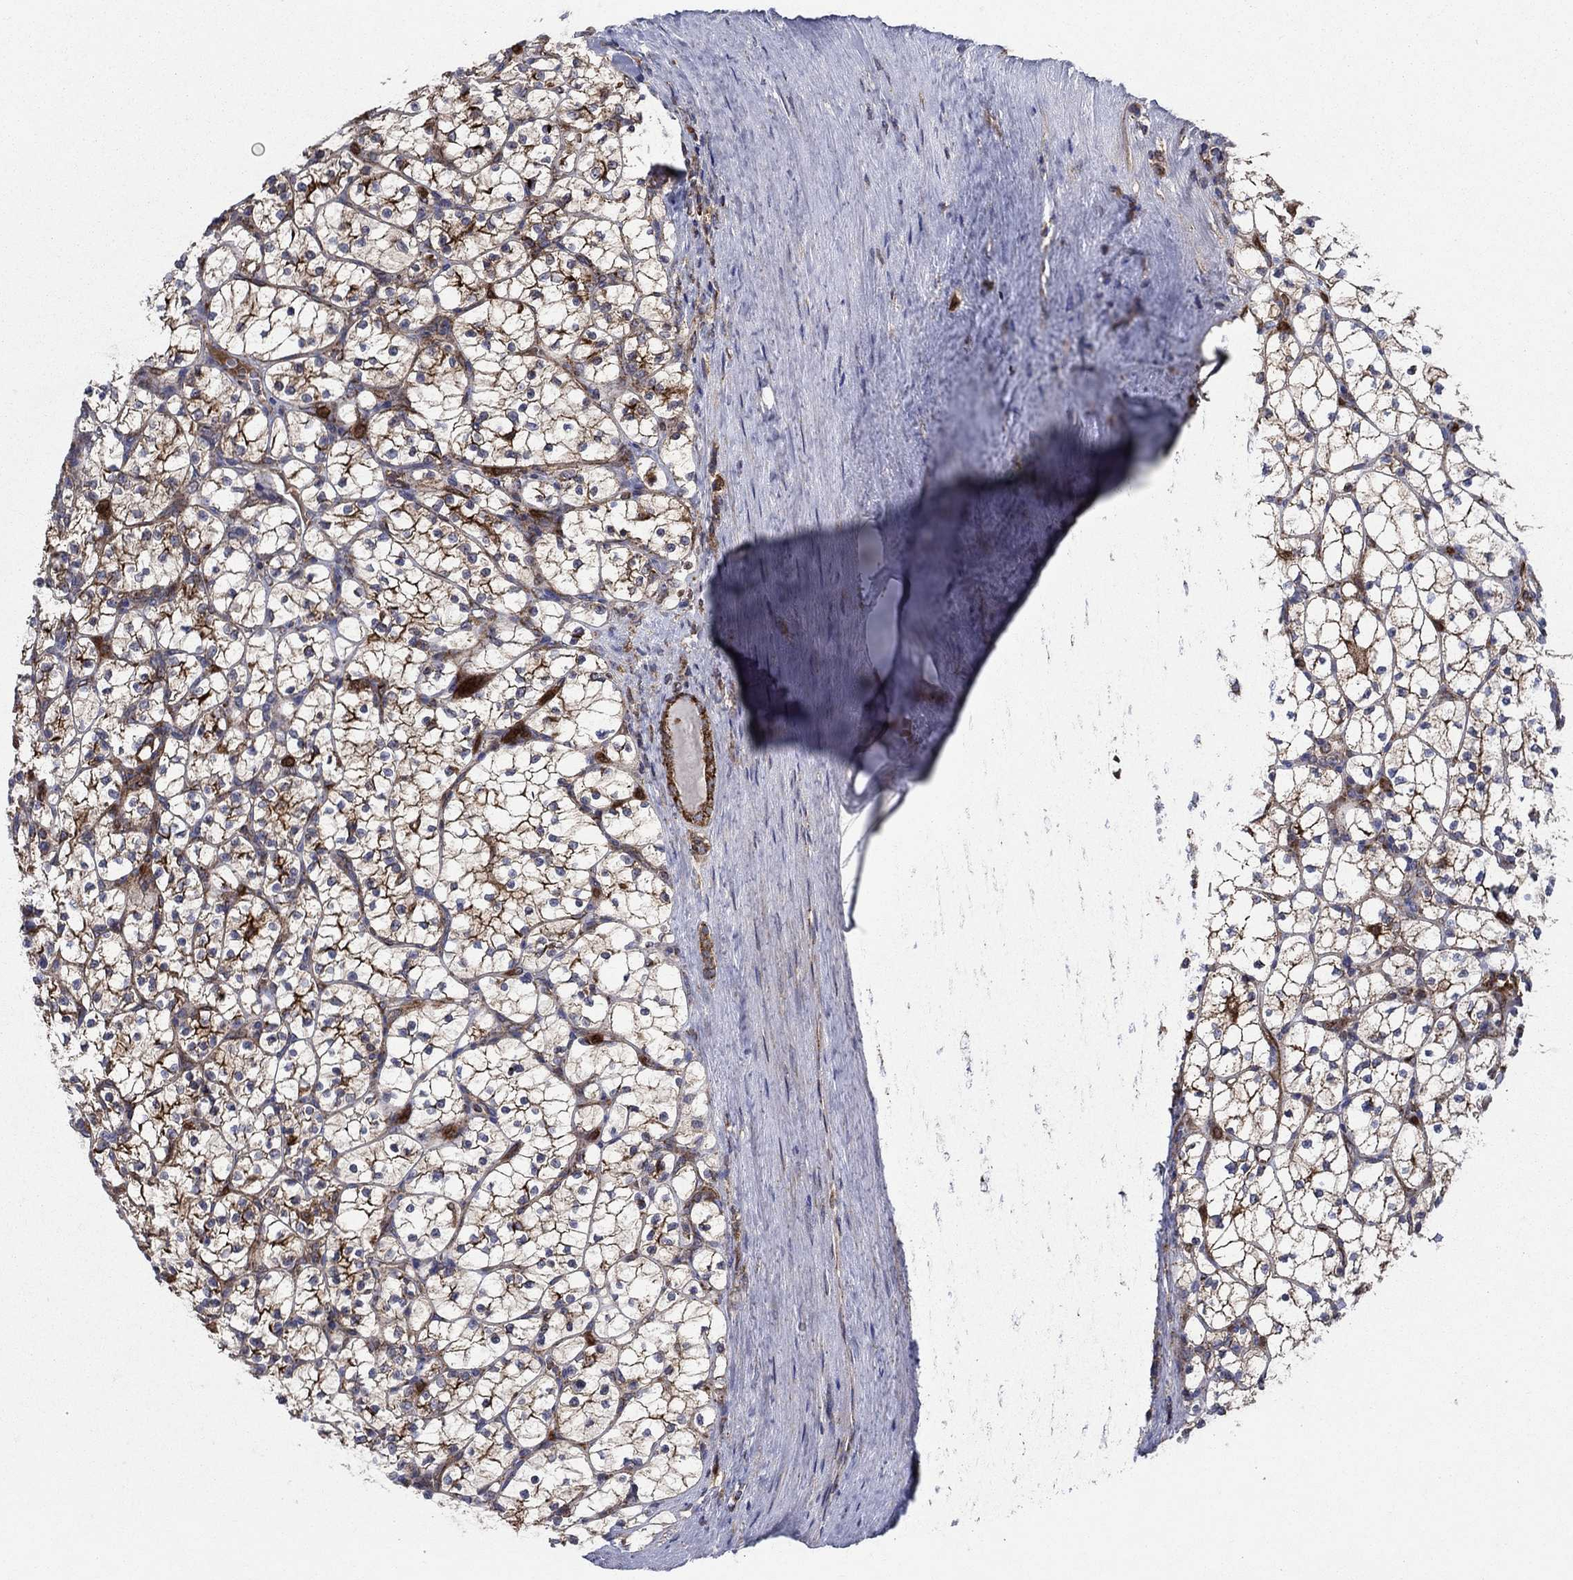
{"staining": {"intensity": "moderate", "quantity": ">75%", "location": "cytoplasmic/membranous"}, "tissue": "renal cancer", "cell_type": "Tumor cells", "image_type": "cancer", "snomed": [{"axis": "morphology", "description": "Adenocarcinoma, NOS"}, {"axis": "topography", "description": "Kidney"}], "caption": "This histopathology image displays immunohistochemistry staining of human adenocarcinoma (renal), with medium moderate cytoplasmic/membranous staining in approximately >75% of tumor cells.", "gene": "RNF19B", "patient": {"sex": "female", "age": 89}}